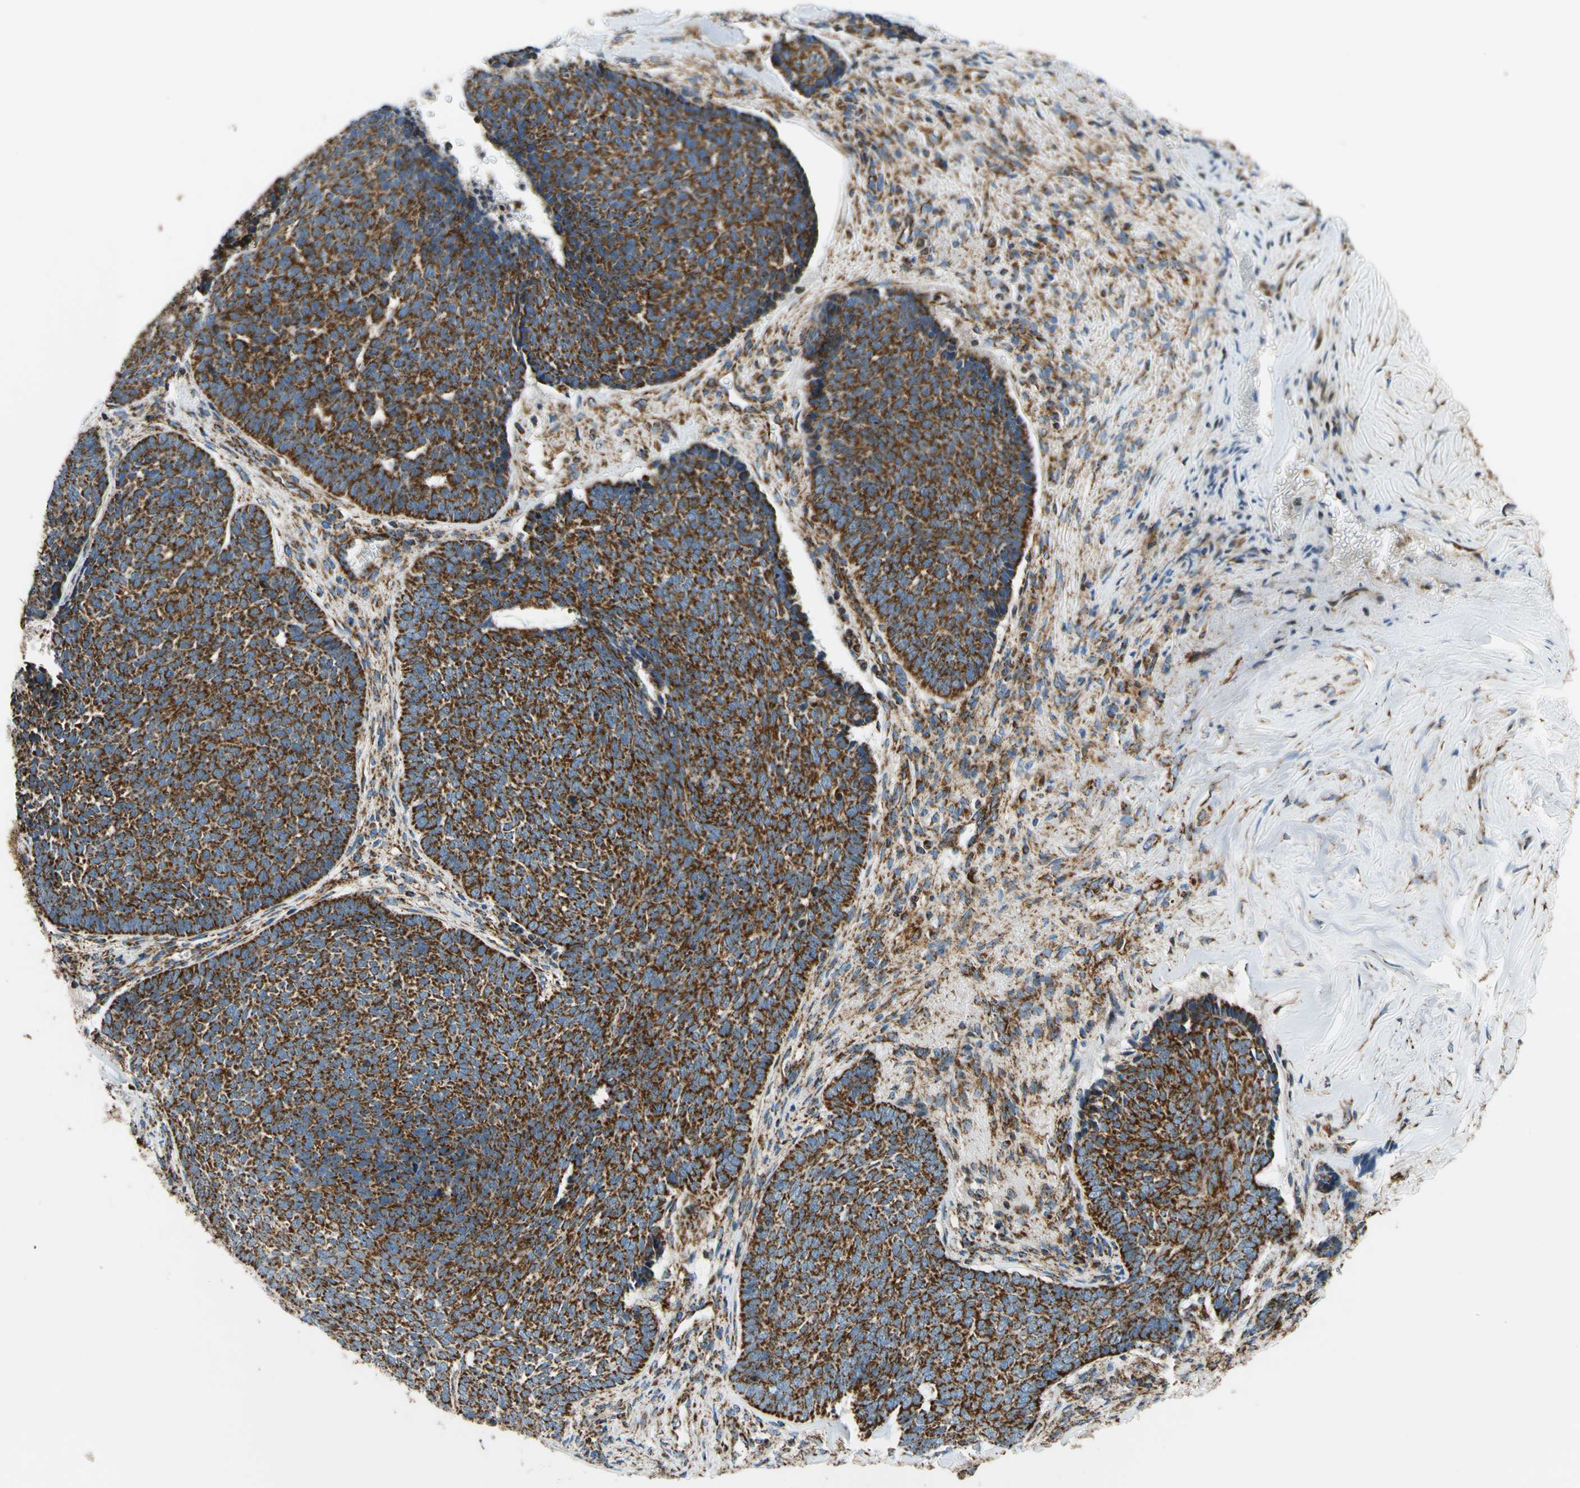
{"staining": {"intensity": "strong", "quantity": ">75%", "location": "cytoplasmic/membranous"}, "tissue": "skin cancer", "cell_type": "Tumor cells", "image_type": "cancer", "snomed": [{"axis": "morphology", "description": "Basal cell carcinoma"}, {"axis": "topography", "description": "Skin"}], "caption": "Immunohistochemical staining of skin cancer demonstrates strong cytoplasmic/membranous protein expression in approximately >75% of tumor cells.", "gene": "MAVS", "patient": {"sex": "male", "age": 84}}